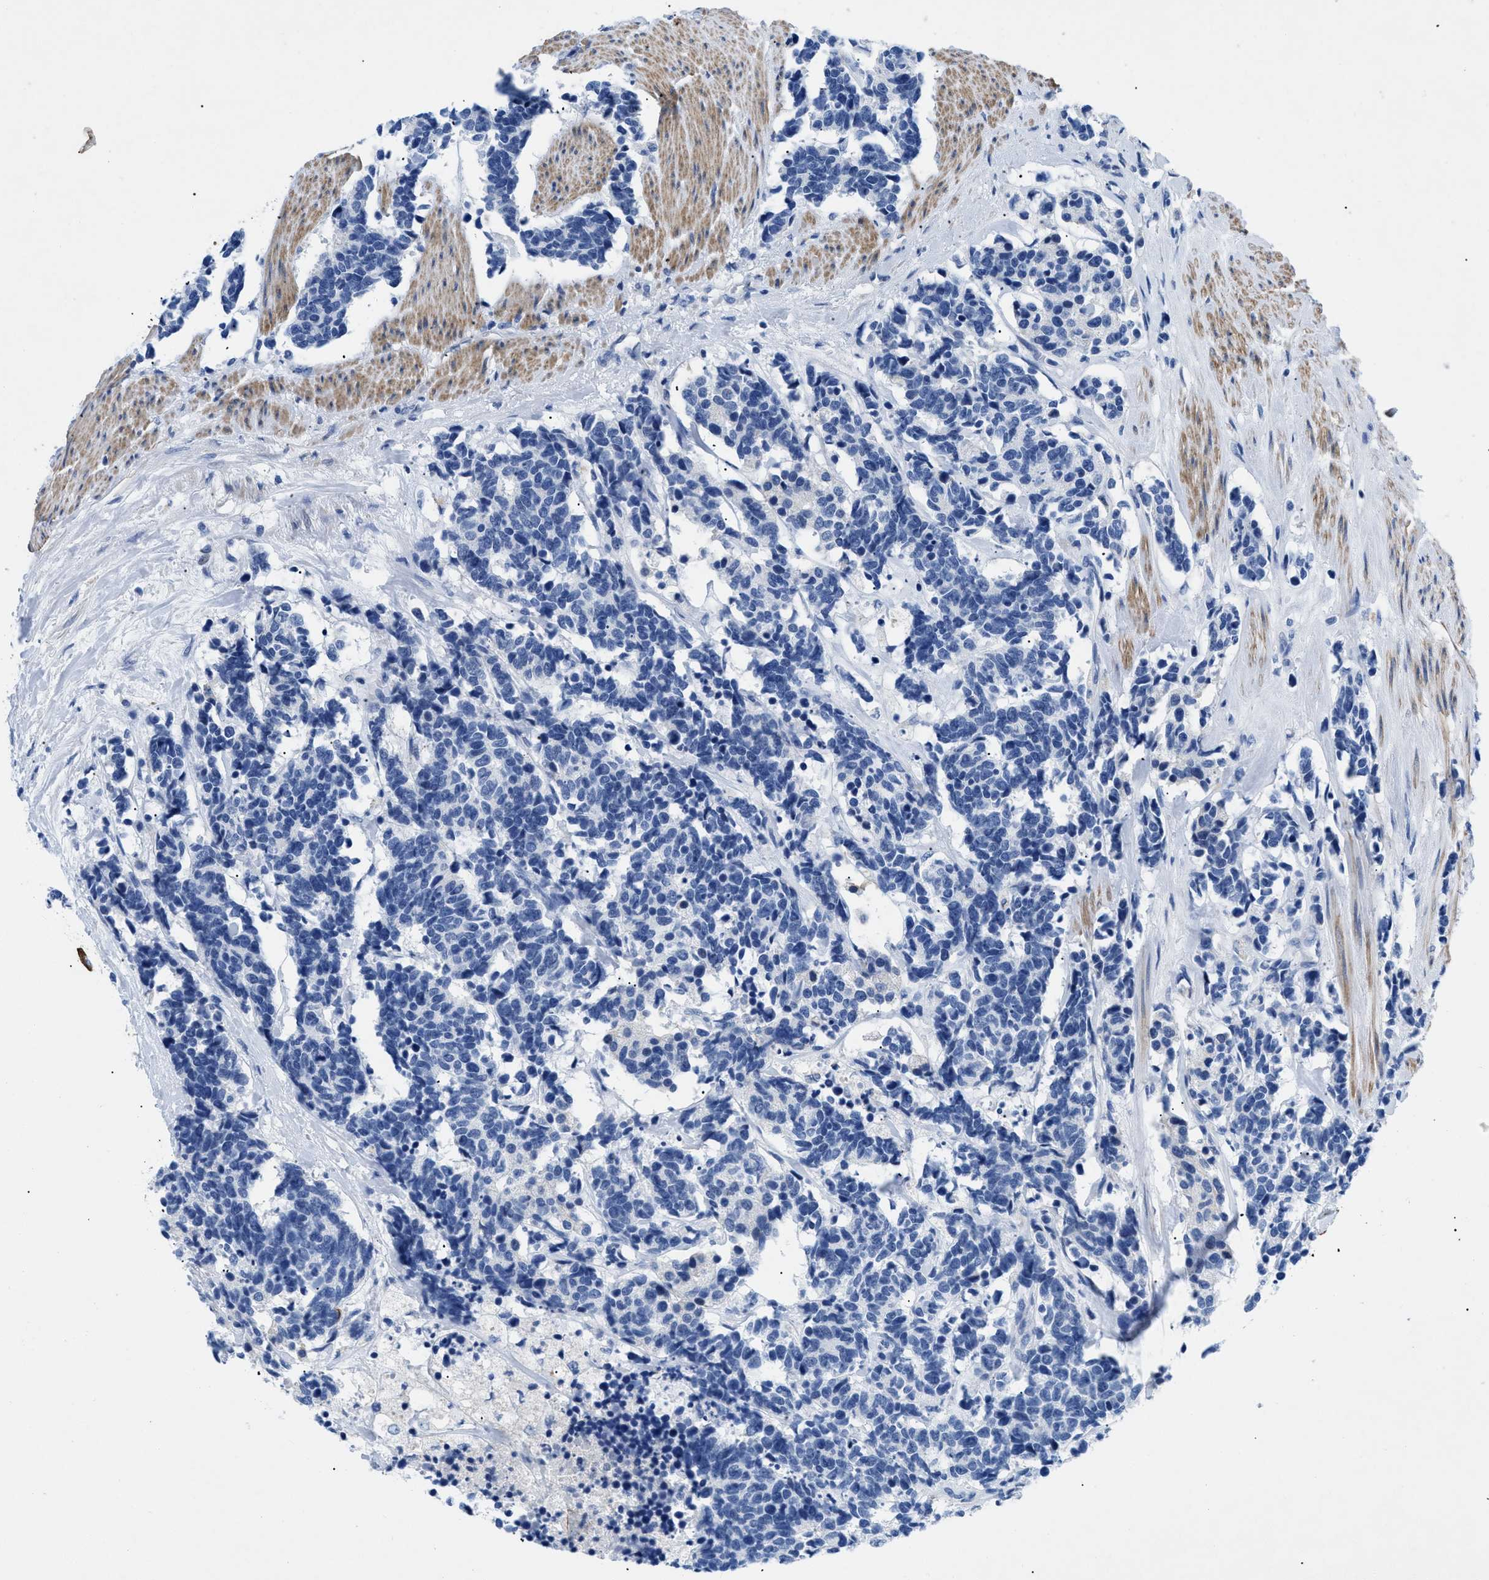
{"staining": {"intensity": "negative", "quantity": "none", "location": "none"}, "tissue": "carcinoid", "cell_type": "Tumor cells", "image_type": "cancer", "snomed": [{"axis": "morphology", "description": "Carcinoma, NOS"}, {"axis": "morphology", "description": "Carcinoid, malignant, NOS"}, {"axis": "topography", "description": "Urinary bladder"}], "caption": "Carcinoid was stained to show a protein in brown. There is no significant positivity in tumor cells.", "gene": "TMEM68", "patient": {"sex": "male", "age": 57}}